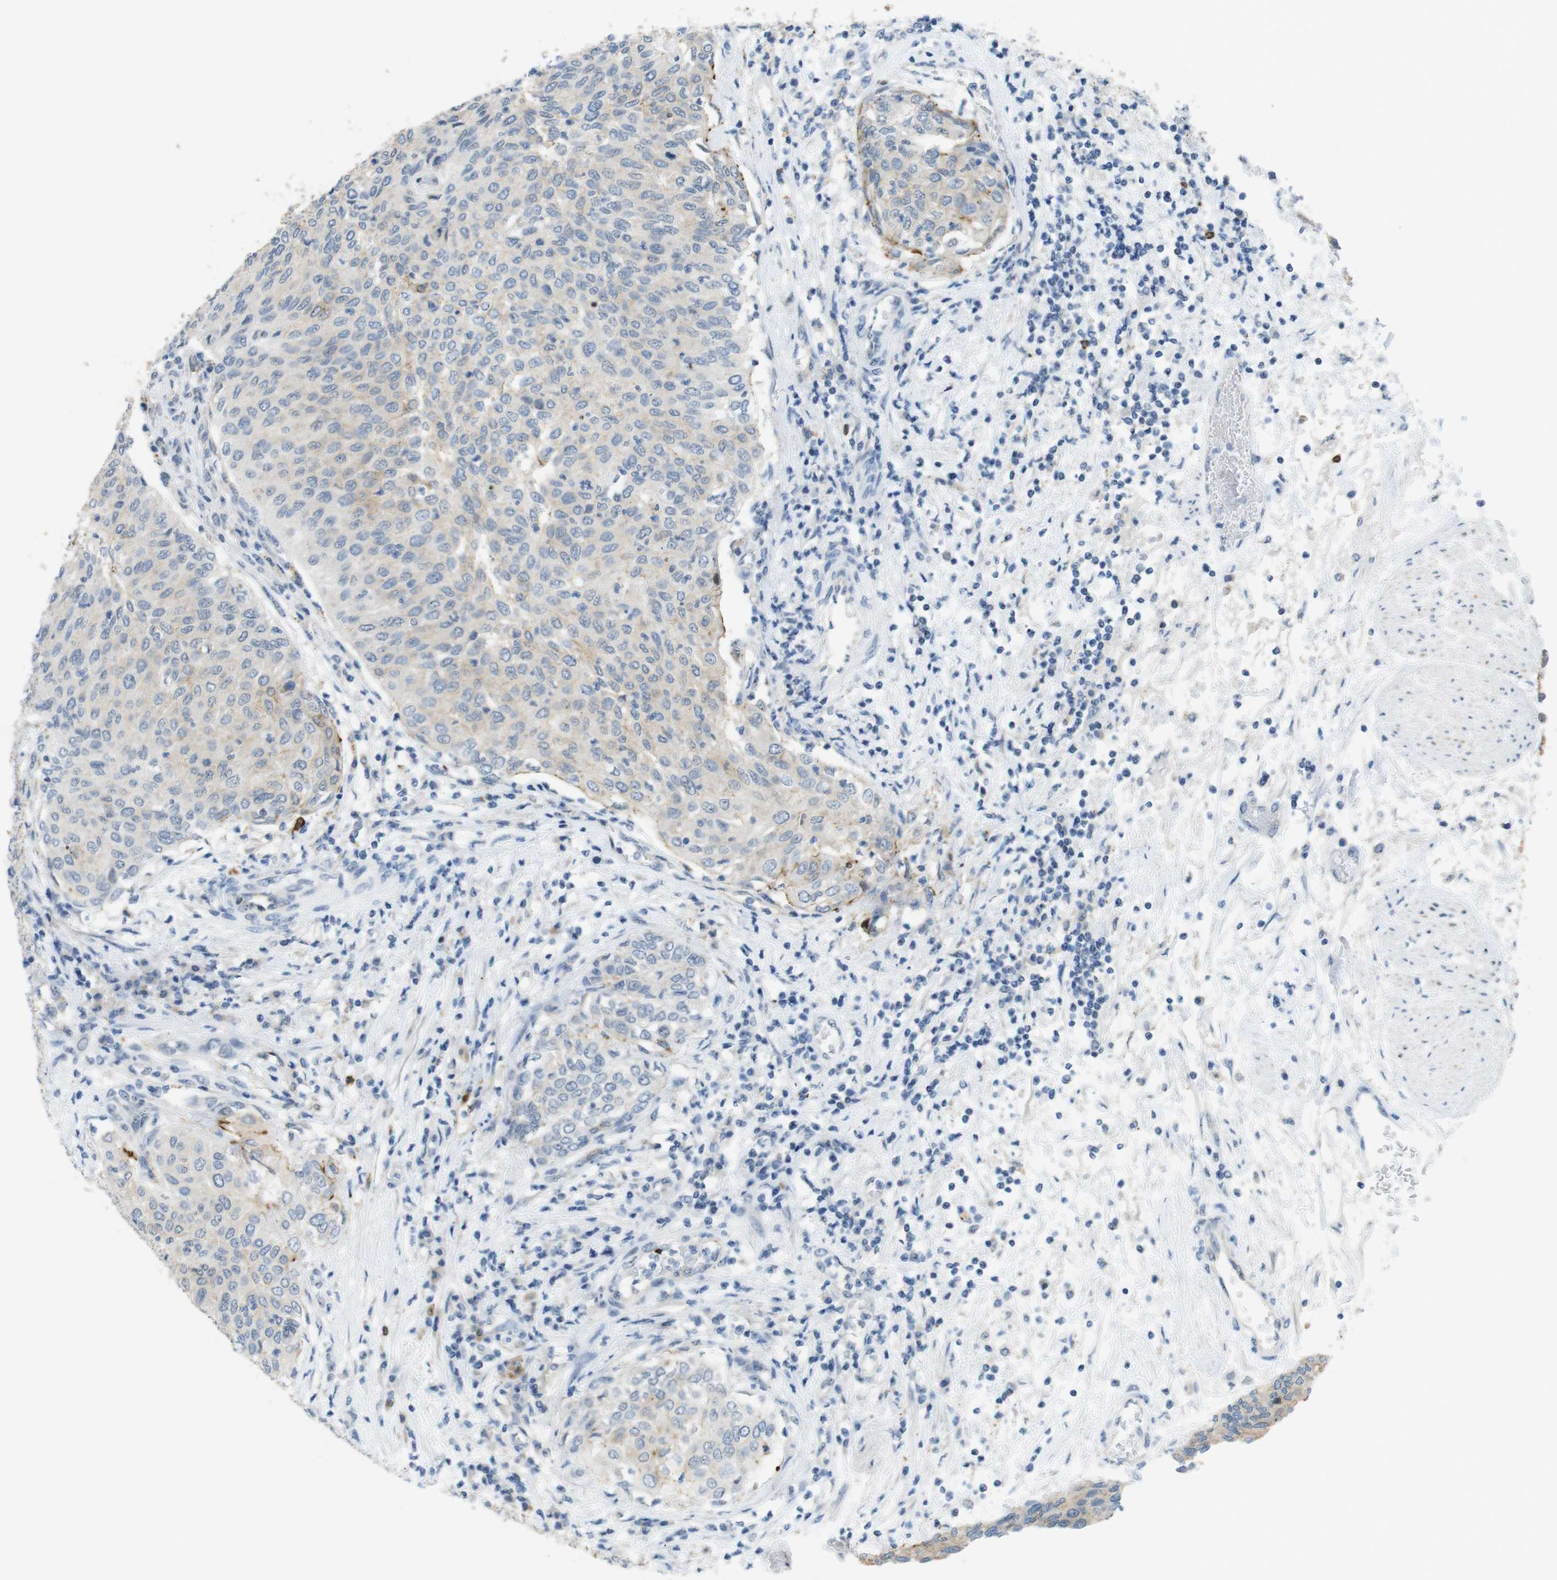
{"staining": {"intensity": "negative", "quantity": "none", "location": "none"}, "tissue": "urothelial cancer", "cell_type": "Tumor cells", "image_type": "cancer", "snomed": [{"axis": "morphology", "description": "Urothelial carcinoma, Low grade"}, {"axis": "topography", "description": "Urinary bladder"}], "caption": "An immunohistochemistry (IHC) image of low-grade urothelial carcinoma is shown. There is no staining in tumor cells of low-grade urothelial carcinoma. (Brightfield microscopy of DAB immunohistochemistry at high magnification).", "gene": "TJP3", "patient": {"sex": "female", "age": 79}}